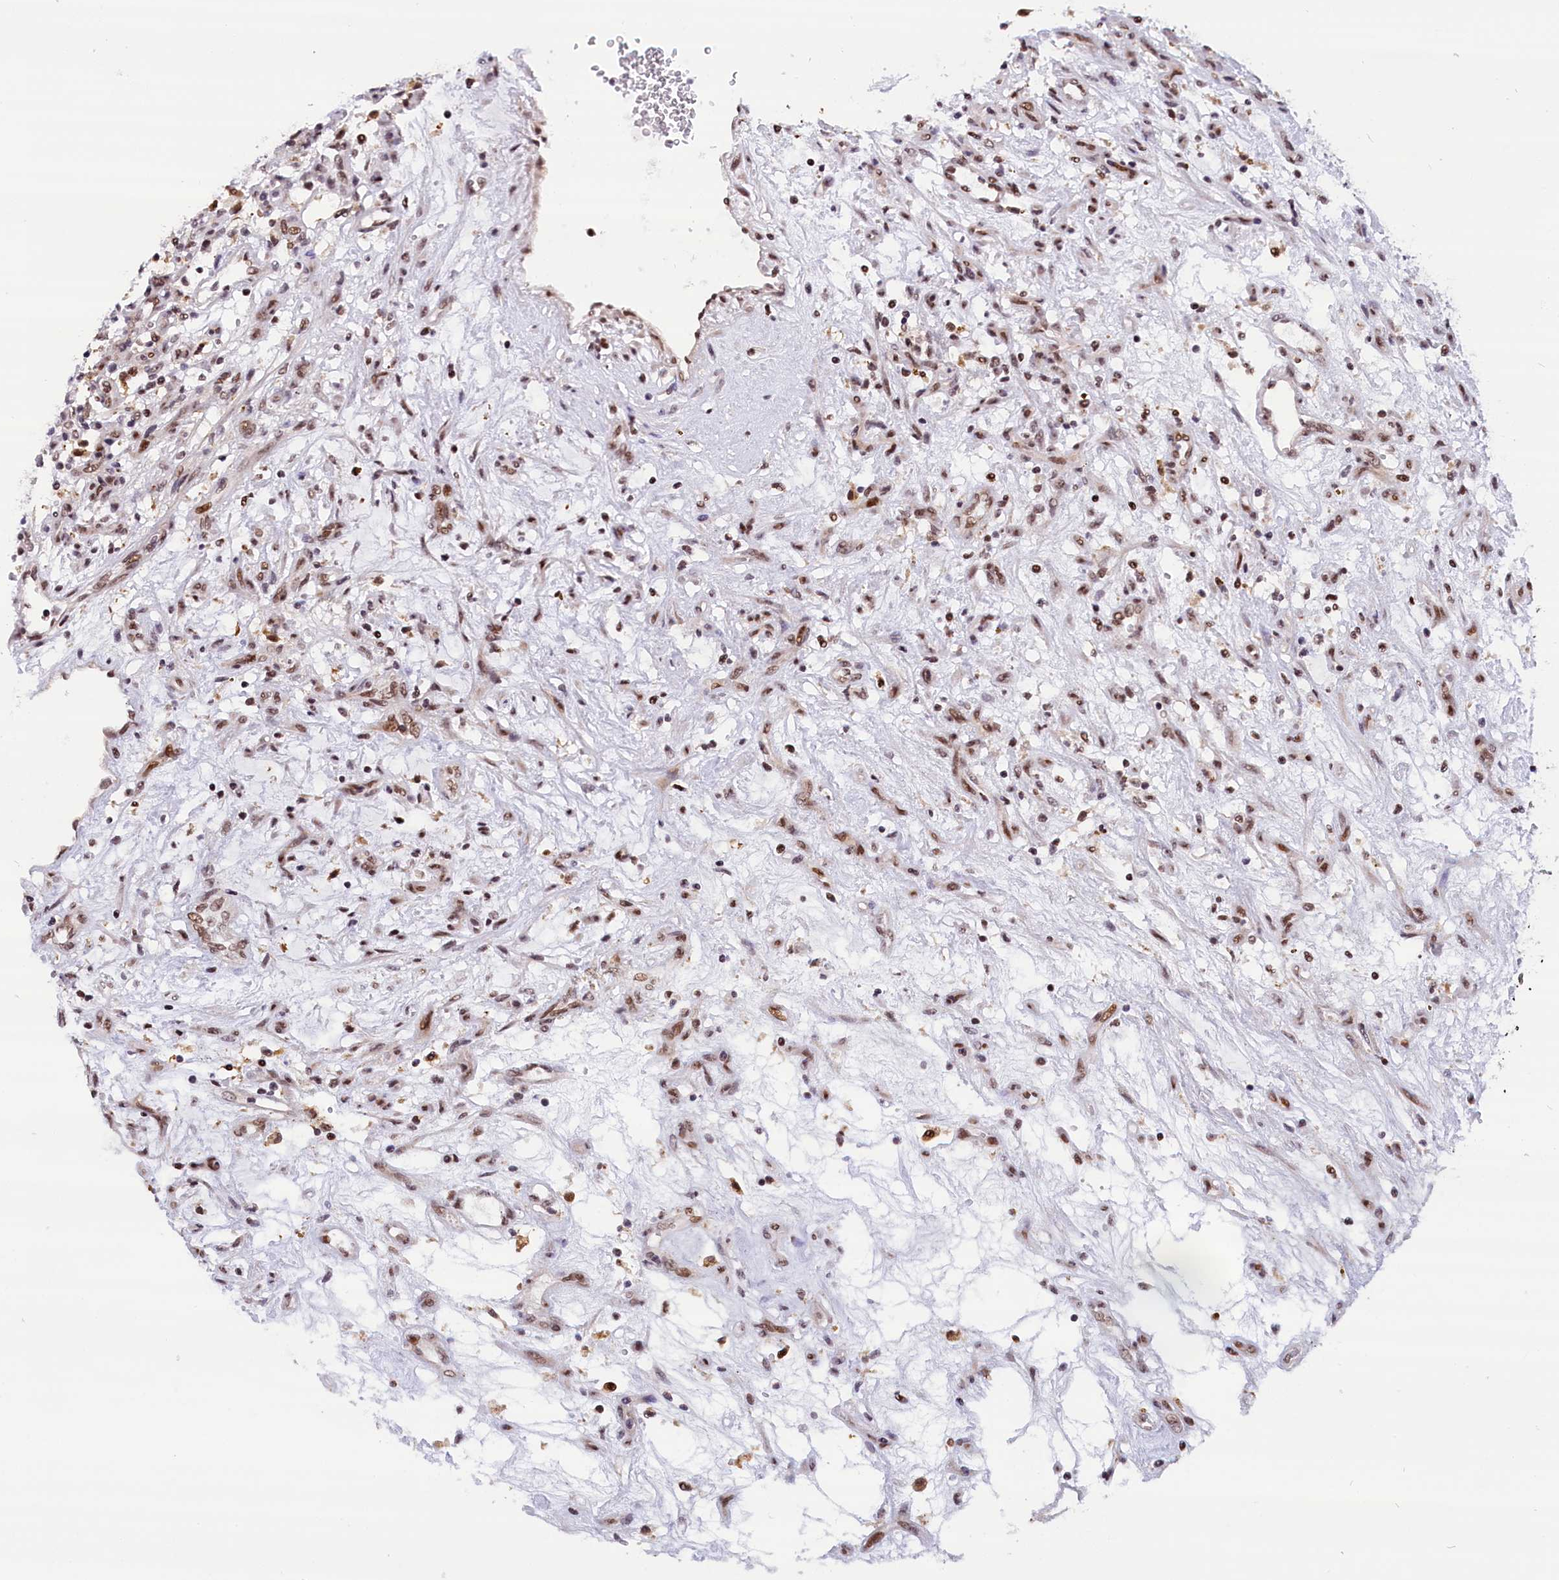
{"staining": {"intensity": "moderate", "quantity": ">75%", "location": "nuclear"}, "tissue": "renal cancer", "cell_type": "Tumor cells", "image_type": "cancer", "snomed": [{"axis": "morphology", "description": "Adenocarcinoma, NOS"}, {"axis": "topography", "description": "Kidney"}], "caption": "Tumor cells show moderate nuclear expression in approximately >75% of cells in renal adenocarcinoma.", "gene": "CDYL2", "patient": {"sex": "female", "age": 57}}